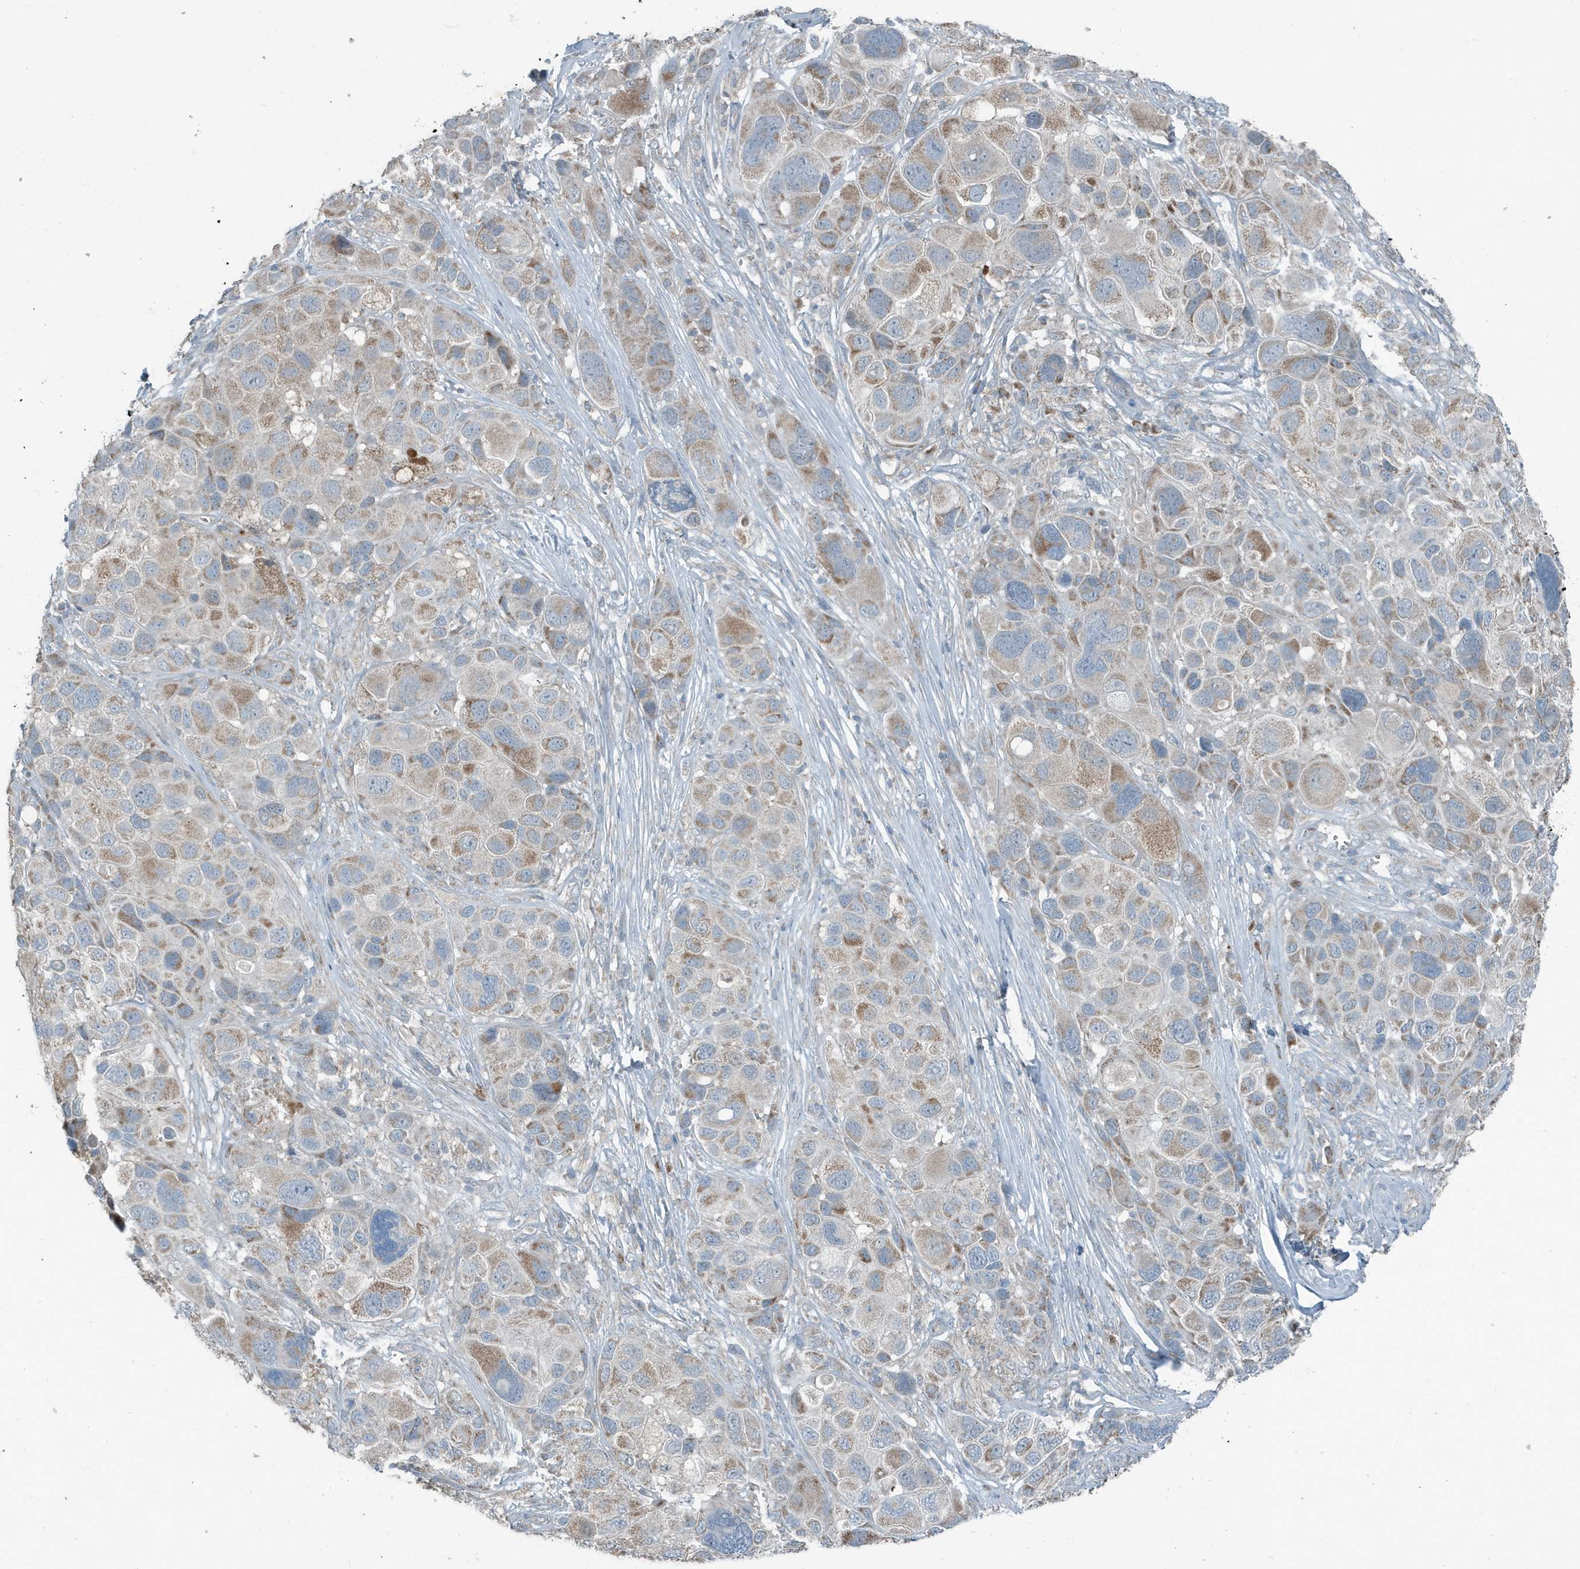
{"staining": {"intensity": "strong", "quantity": "25%-75%", "location": "cytoplasmic/membranous"}, "tissue": "melanoma", "cell_type": "Tumor cells", "image_type": "cancer", "snomed": [{"axis": "morphology", "description": "Malignant melanoma, NOS"}, {"axis": "topography", "description": "Skin of trunk"}], "caption": "This micrograph demonstrates IHC staining of melanoma, with high strong cytoplasmic/membranous expression in about 25%-75% of tumor cells.", "gene": "MT-CYB", "patient": {"sex": "male", "age": 71}}